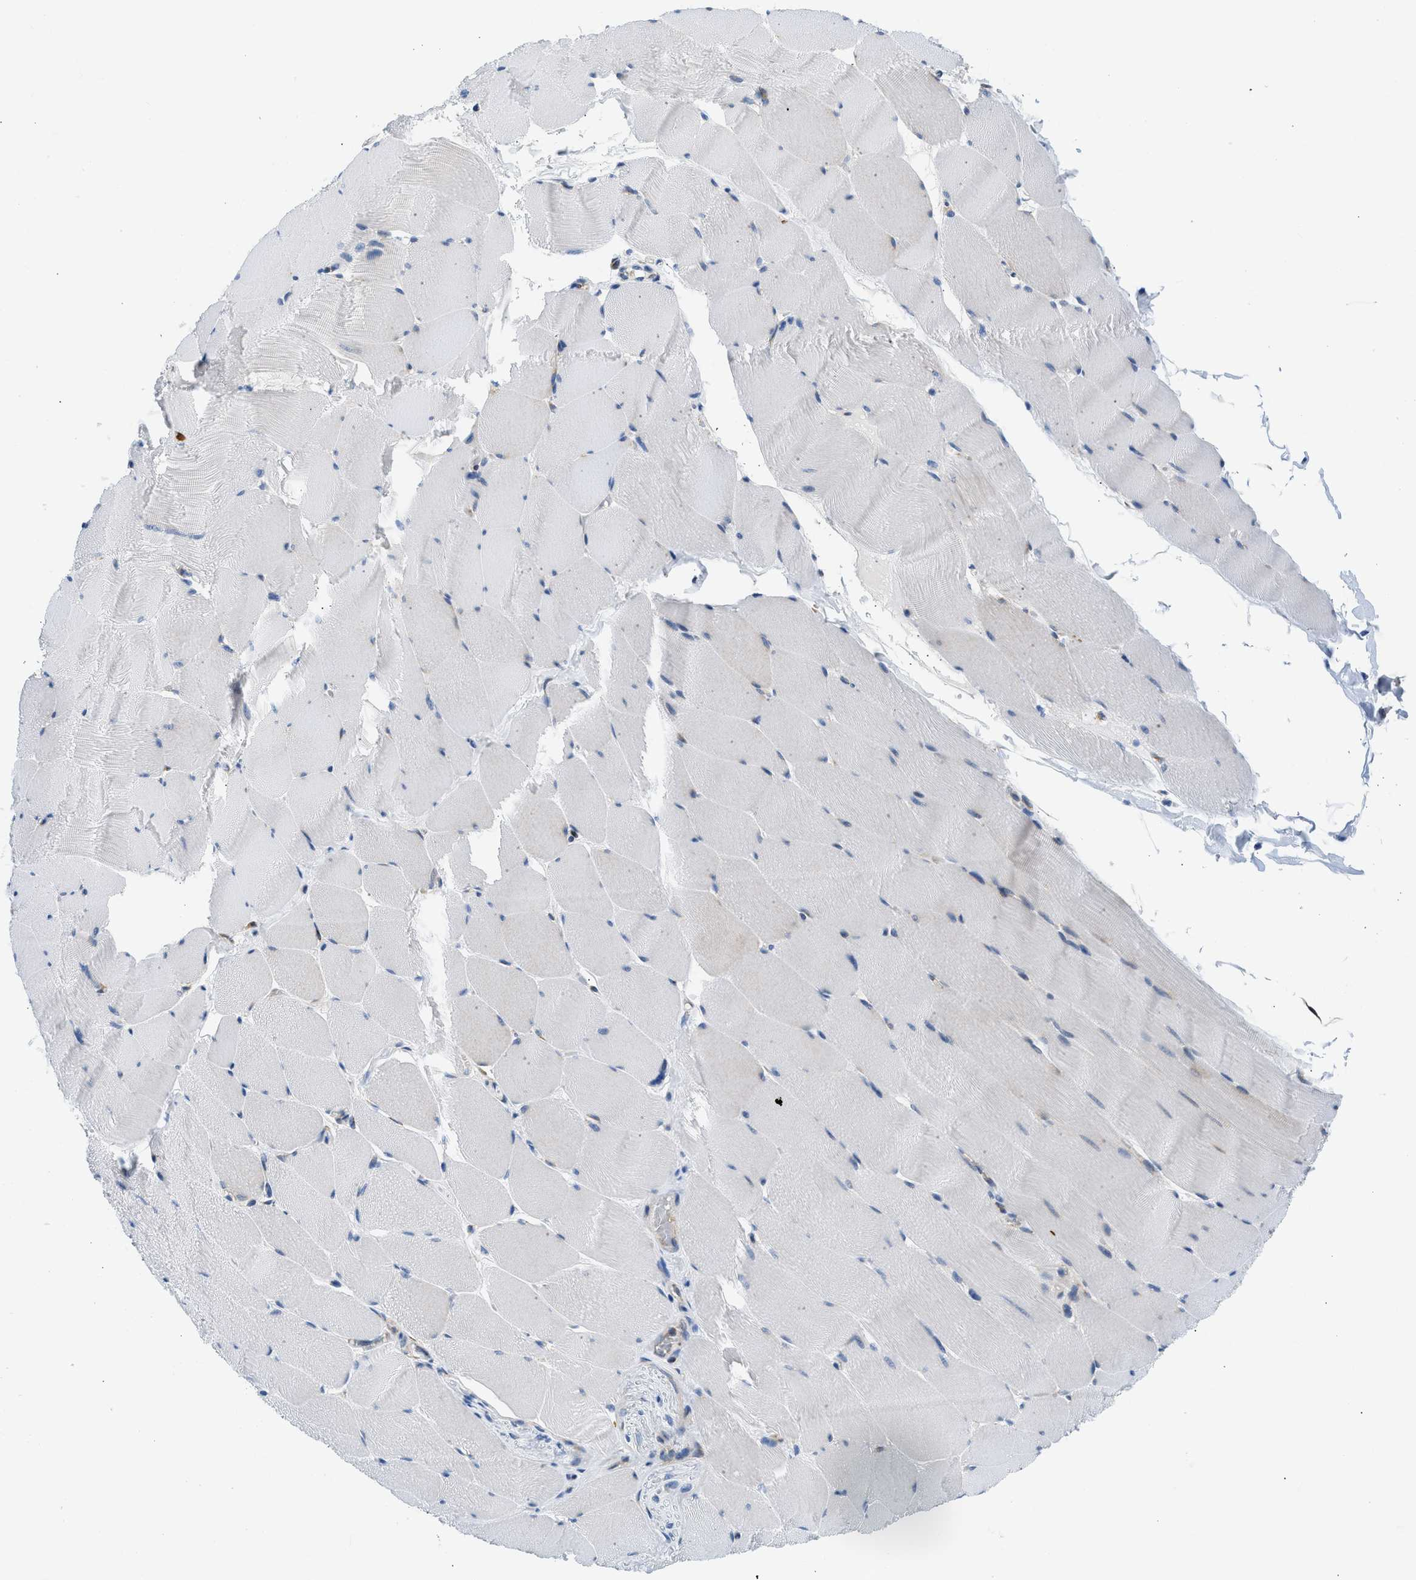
{"staining": {"intensity": "weak", "quantity": "<25%", "location": "cytoplasmic/membranous"}, "tissue": "skeletal muscle", "cell_type": "Myocytes", "image_type": "normal", "snomed": [{"axis": "morphology", "description": "Normal tissue, NOS"}, {"axis": "topography", "description": "Skeletal muscle"}], "caption": "Immunohistochemistry of unremarkable skeletal muscle displays no staining in myocytes.", "gene": "CAMKK2", "patient": {"sex": "male", "age": 62}}